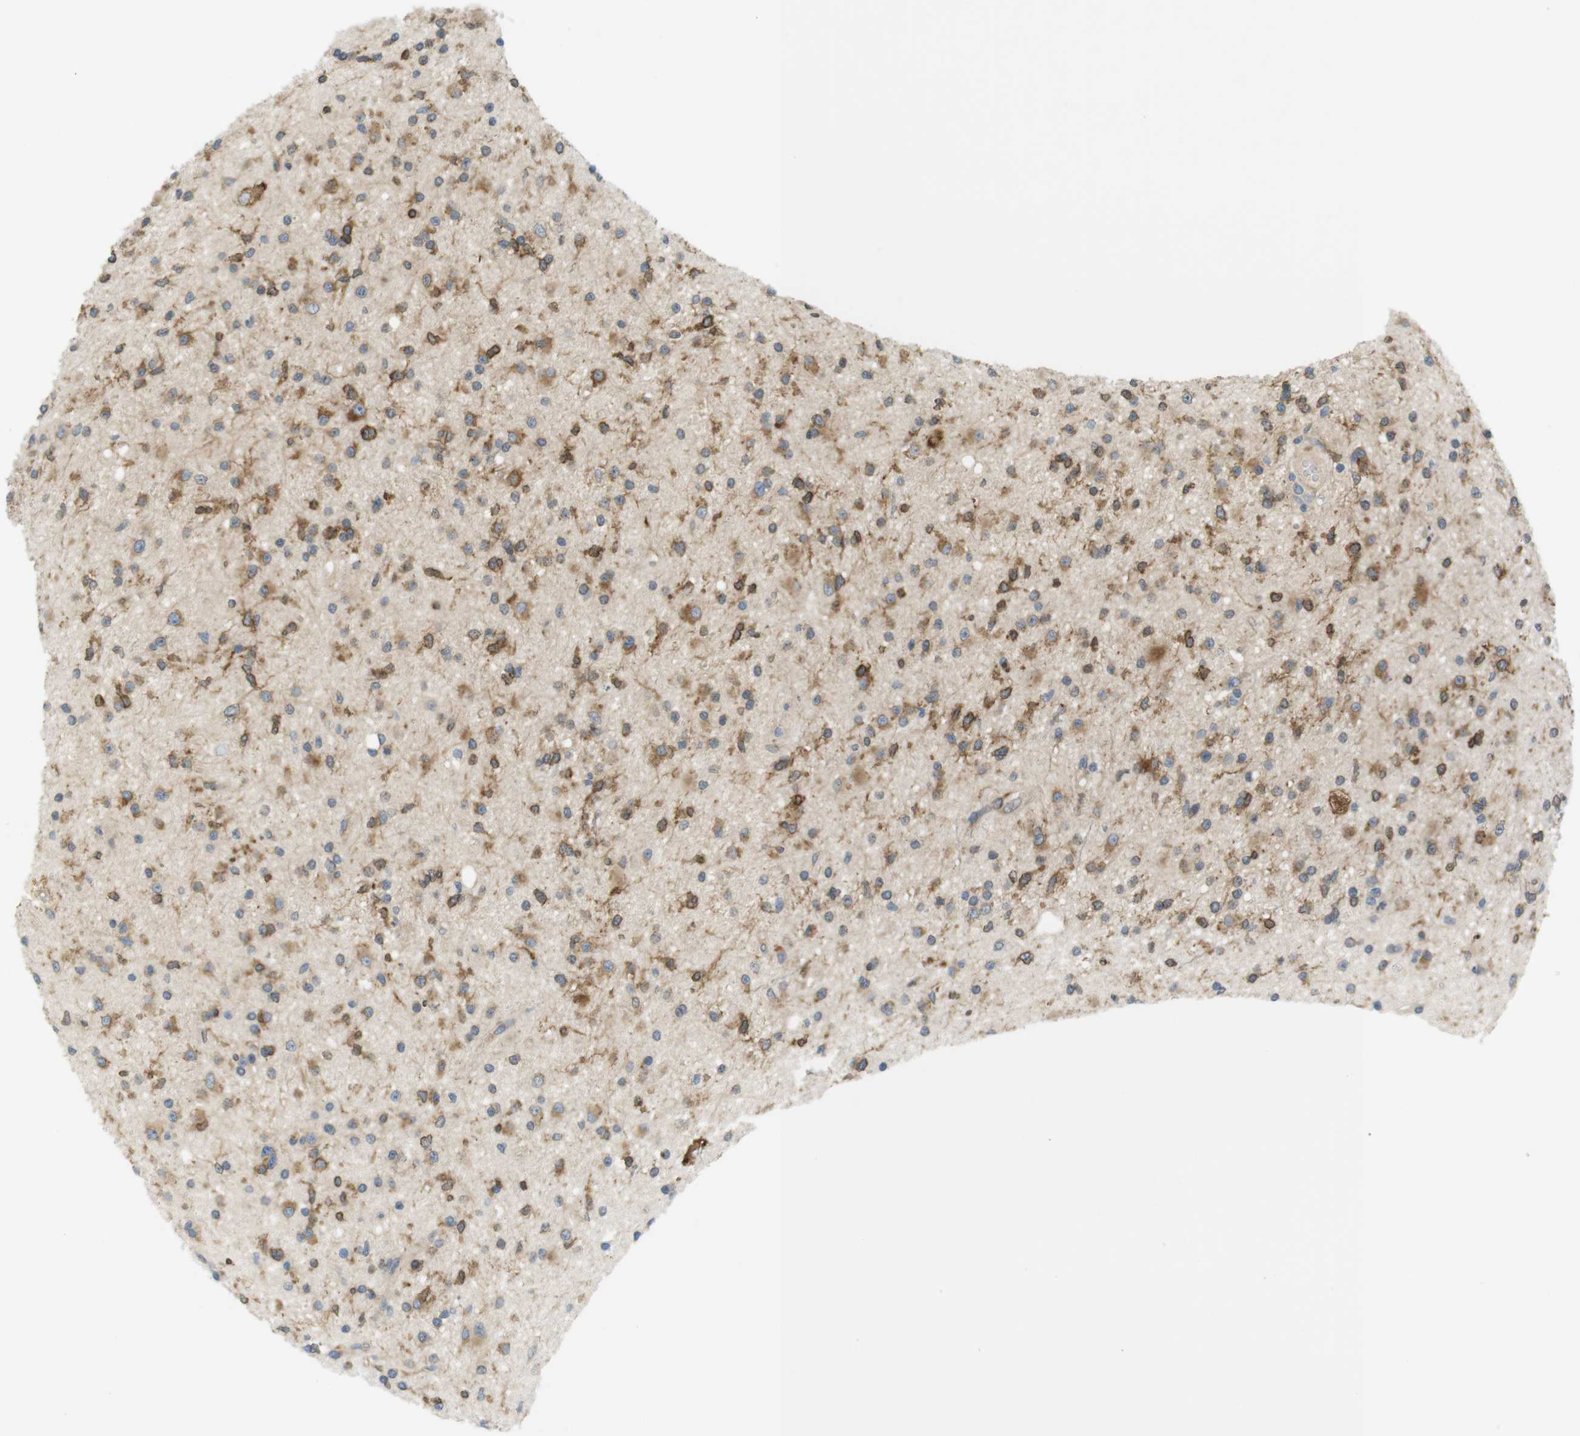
{"staining": {"intensity": "moderate", "quantity": ">75%", "location": "cytoplasmic/membranous"}, "tissue": "glioma", "cell_type": "Tumor cells", "image_type": "cancer", "snomed": [{"axis": "morphology", "description": "Glioma, malignant, High grade"}, {"axis": "topography", "description": "Brain"}], "caption": "High-magnification brightfield microscopy of malignant glioma (high-grade) stained with DAB (3,3'-diaminobenzidine) (brown) and counterstained with hematoxylin (blue). tumor cells exhibit moderate cytoplasmic/membranous staining is present in approximately>75% of cells.", "gene": "GJC3", "patient": {"sex": "male", "age": 33}}